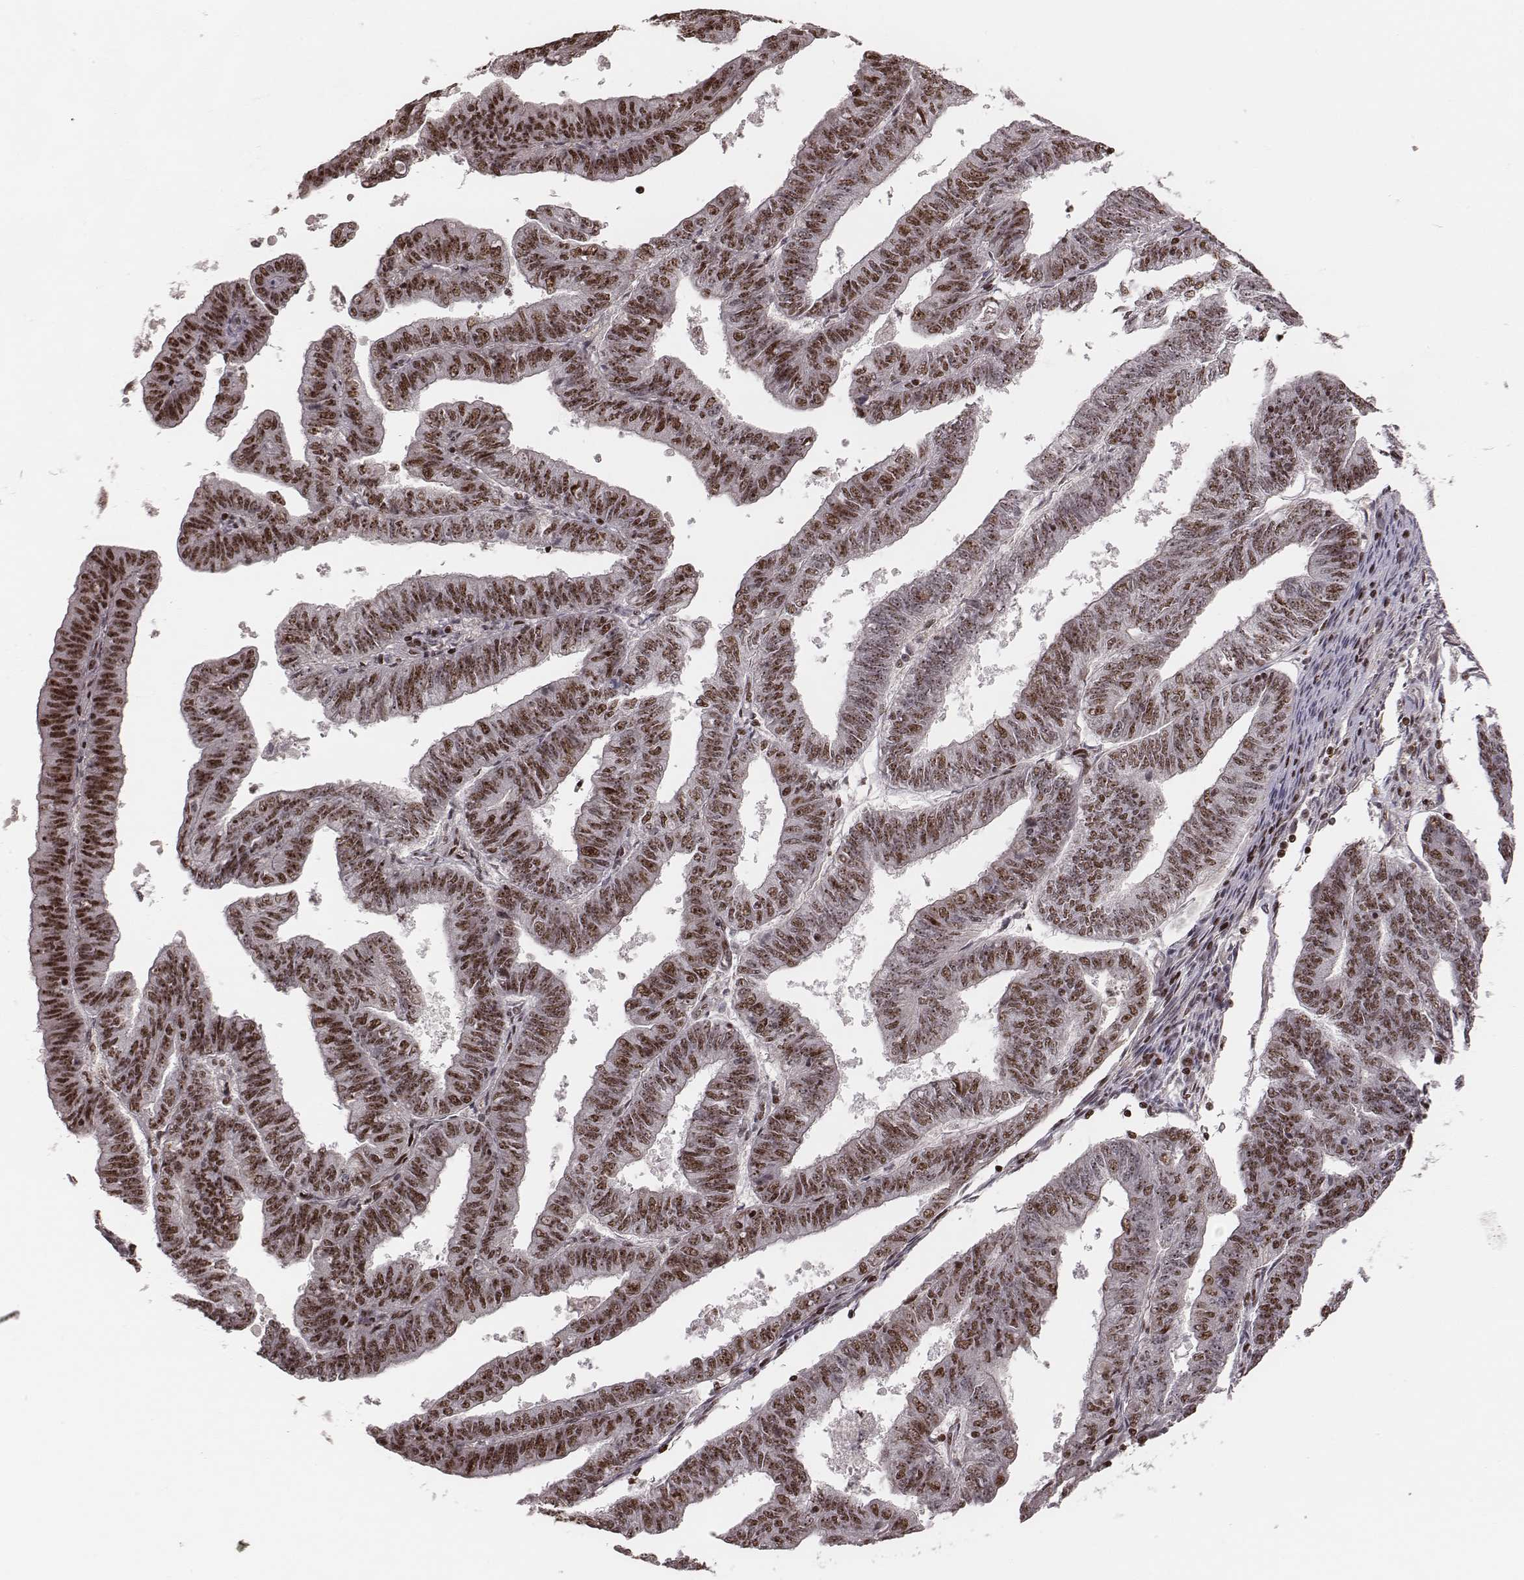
{"staining": {"intensity": "moderate", "quantity": "25%-75%", "location": "nuclear"}, "tissue": "endometrial cancer", "cell_type": "Tumor cells", "image_type": "cancer", "snomed": [{"axis": "morphology", "description": "Adenocarcinoma, NOS"}, {"axis": "topography", "description": "Endometrium"}], "caption": "Adenocarcinoma (endometrial) tissue displays moderate nuclear expression in approximately 25%-75% of tumor cells, visualized by immunohistochemistry.", "gene": "VRK3", "patient": {"sex": "female", "age": 82}}